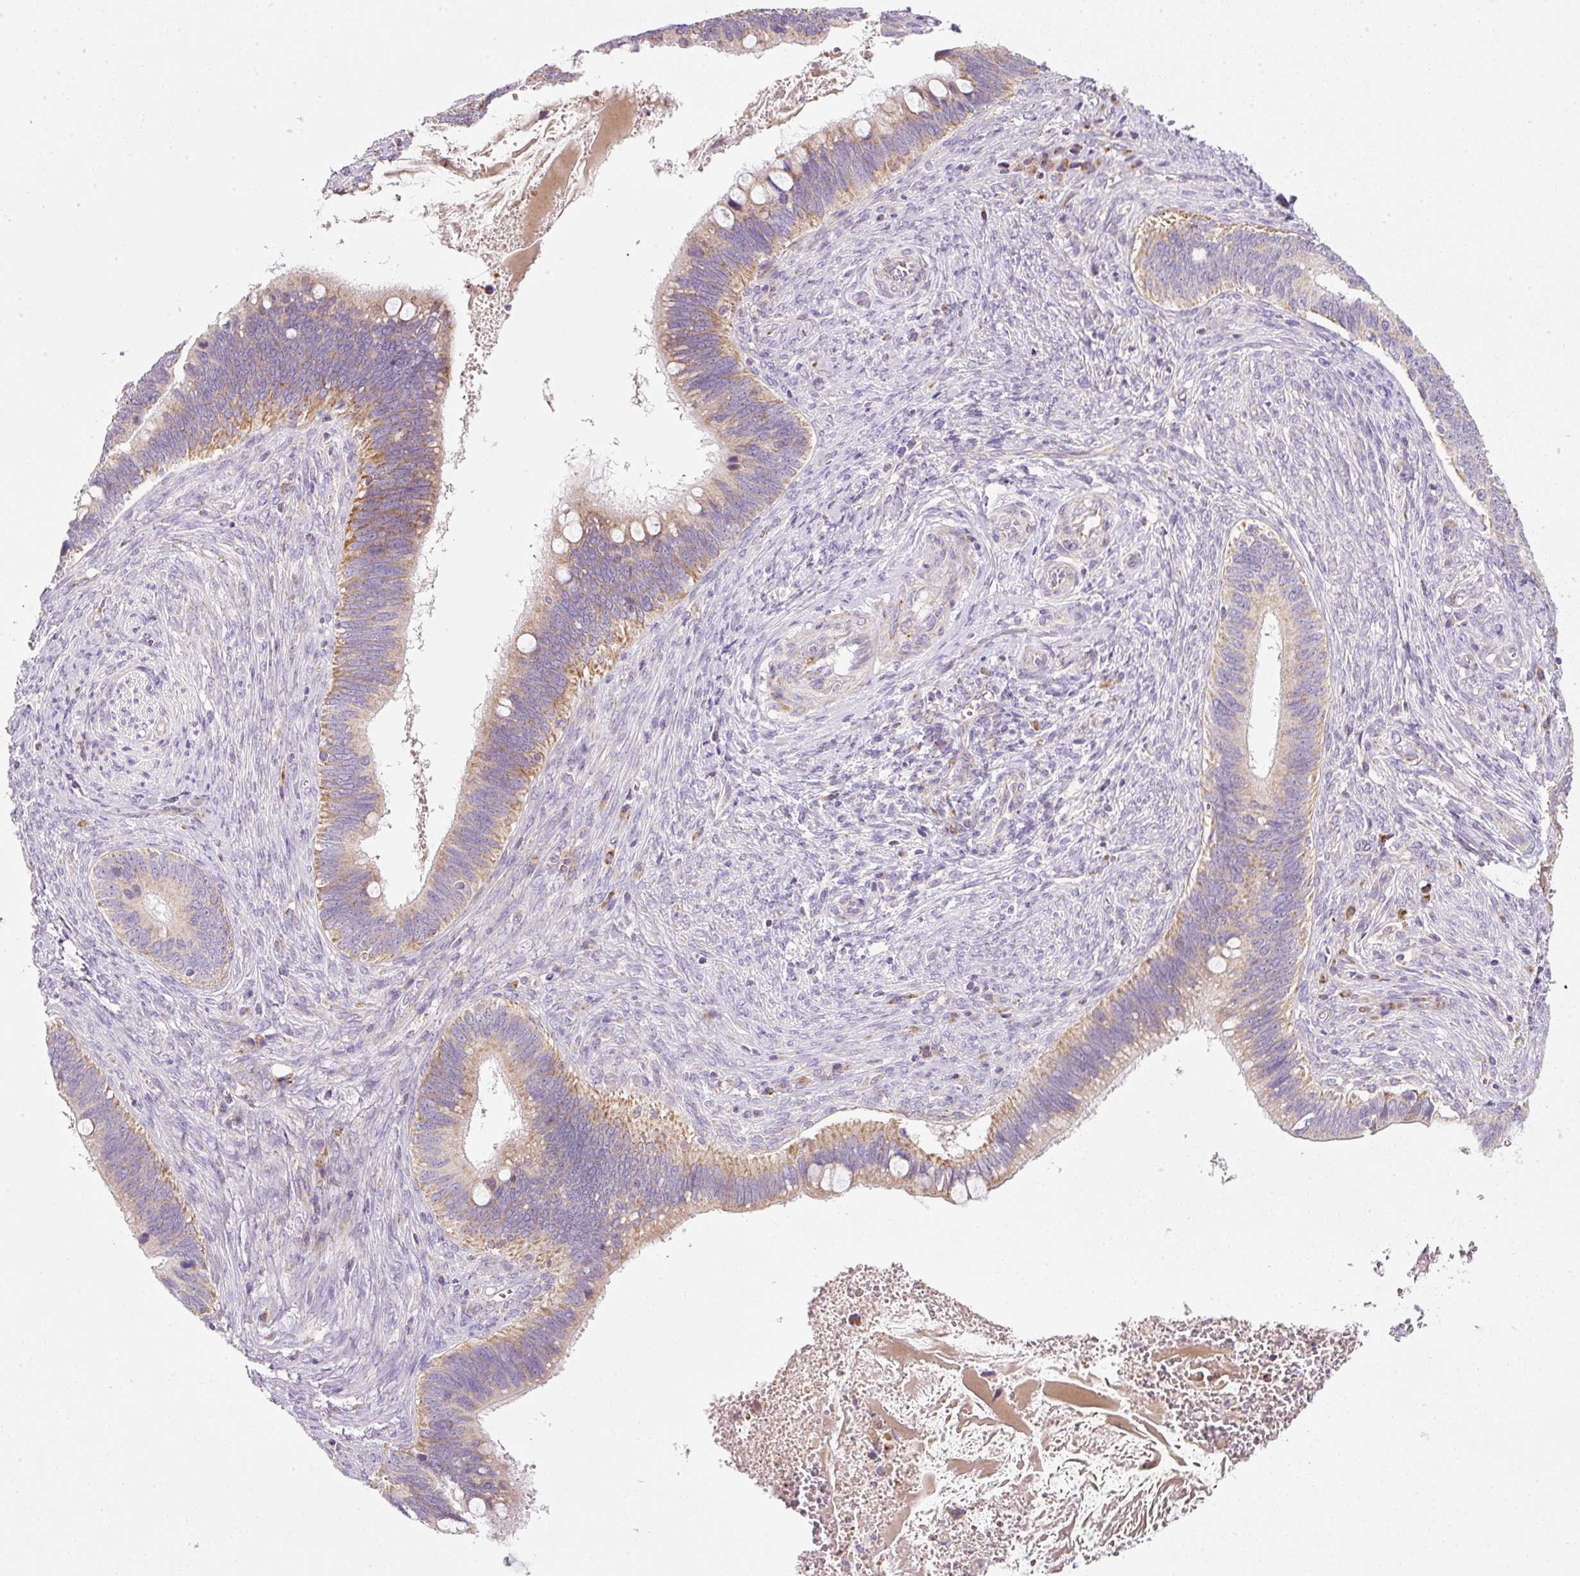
{"staining": {"intensity": "moderate", "quantity": "25%-75%", "location": "cytoplasmic/membranous"}, "tissue": "cervical cancer", "cell_type": "Tumor cells", "image_type": "cancer", "snomed": [{"axis": "morphology", "description": "Adenocarcinoma, NOS"}, {"axis": "topography", "description": "Cervix"}], "caption": "DAB immunohistochemical staining of human cervical adenocarcinoma demonstrates moderate cytoplasmic/membranous protein positivity in approximately 25%-75% of tumor cells. (IHC, brightfield microscopy, high magnification).", "gene": "NDUFA1", "patient": {"sex": "female", "age": 42}}